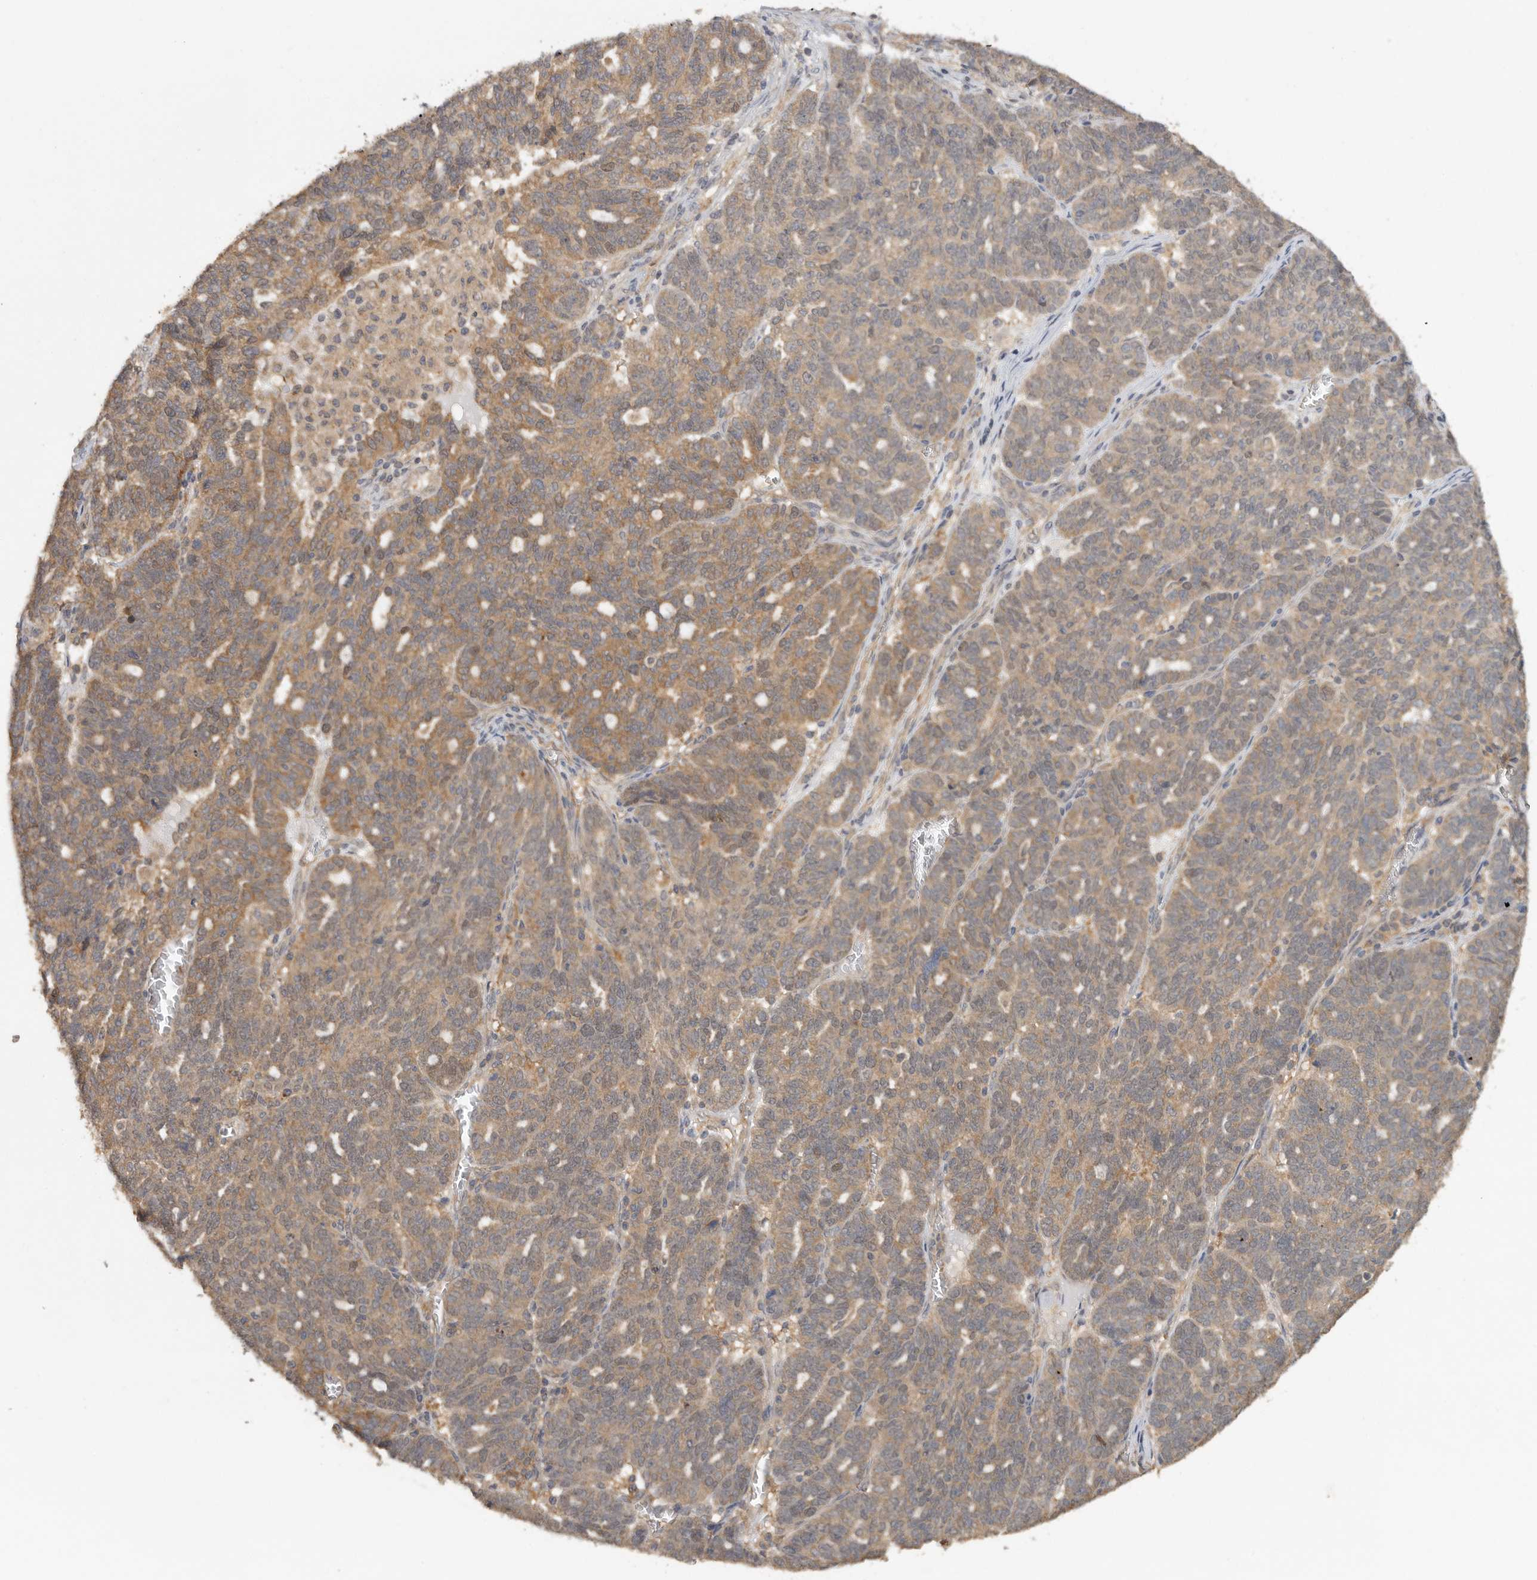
{"staining": {"intensity": "moderate", "quantity": ">75%", "location": "cytoplasmic/membranous"}, "tissue": "ovarian cancer", "cell_type": "Tumor cells", "image_type": "cancer", "snomed": [{"axis": "morphology", "description": "Cystadenocarcinoma, serous, NOS"}, {"axis": "topography", "description": "Ovary"}], "caption": "IHC photomicrograph of neoplastic tissue: human serous cystadenocarcinoma (ovarian) stained using immunohistochemistry displays medium levels of moderate protein expression localized specifically in the cytoplasmic/membranous of tumor cells, appearing as a cytoplasmic/membranous brown color.", "gene": "CCT8", "patient": {"sex": "female", "age": 59}}